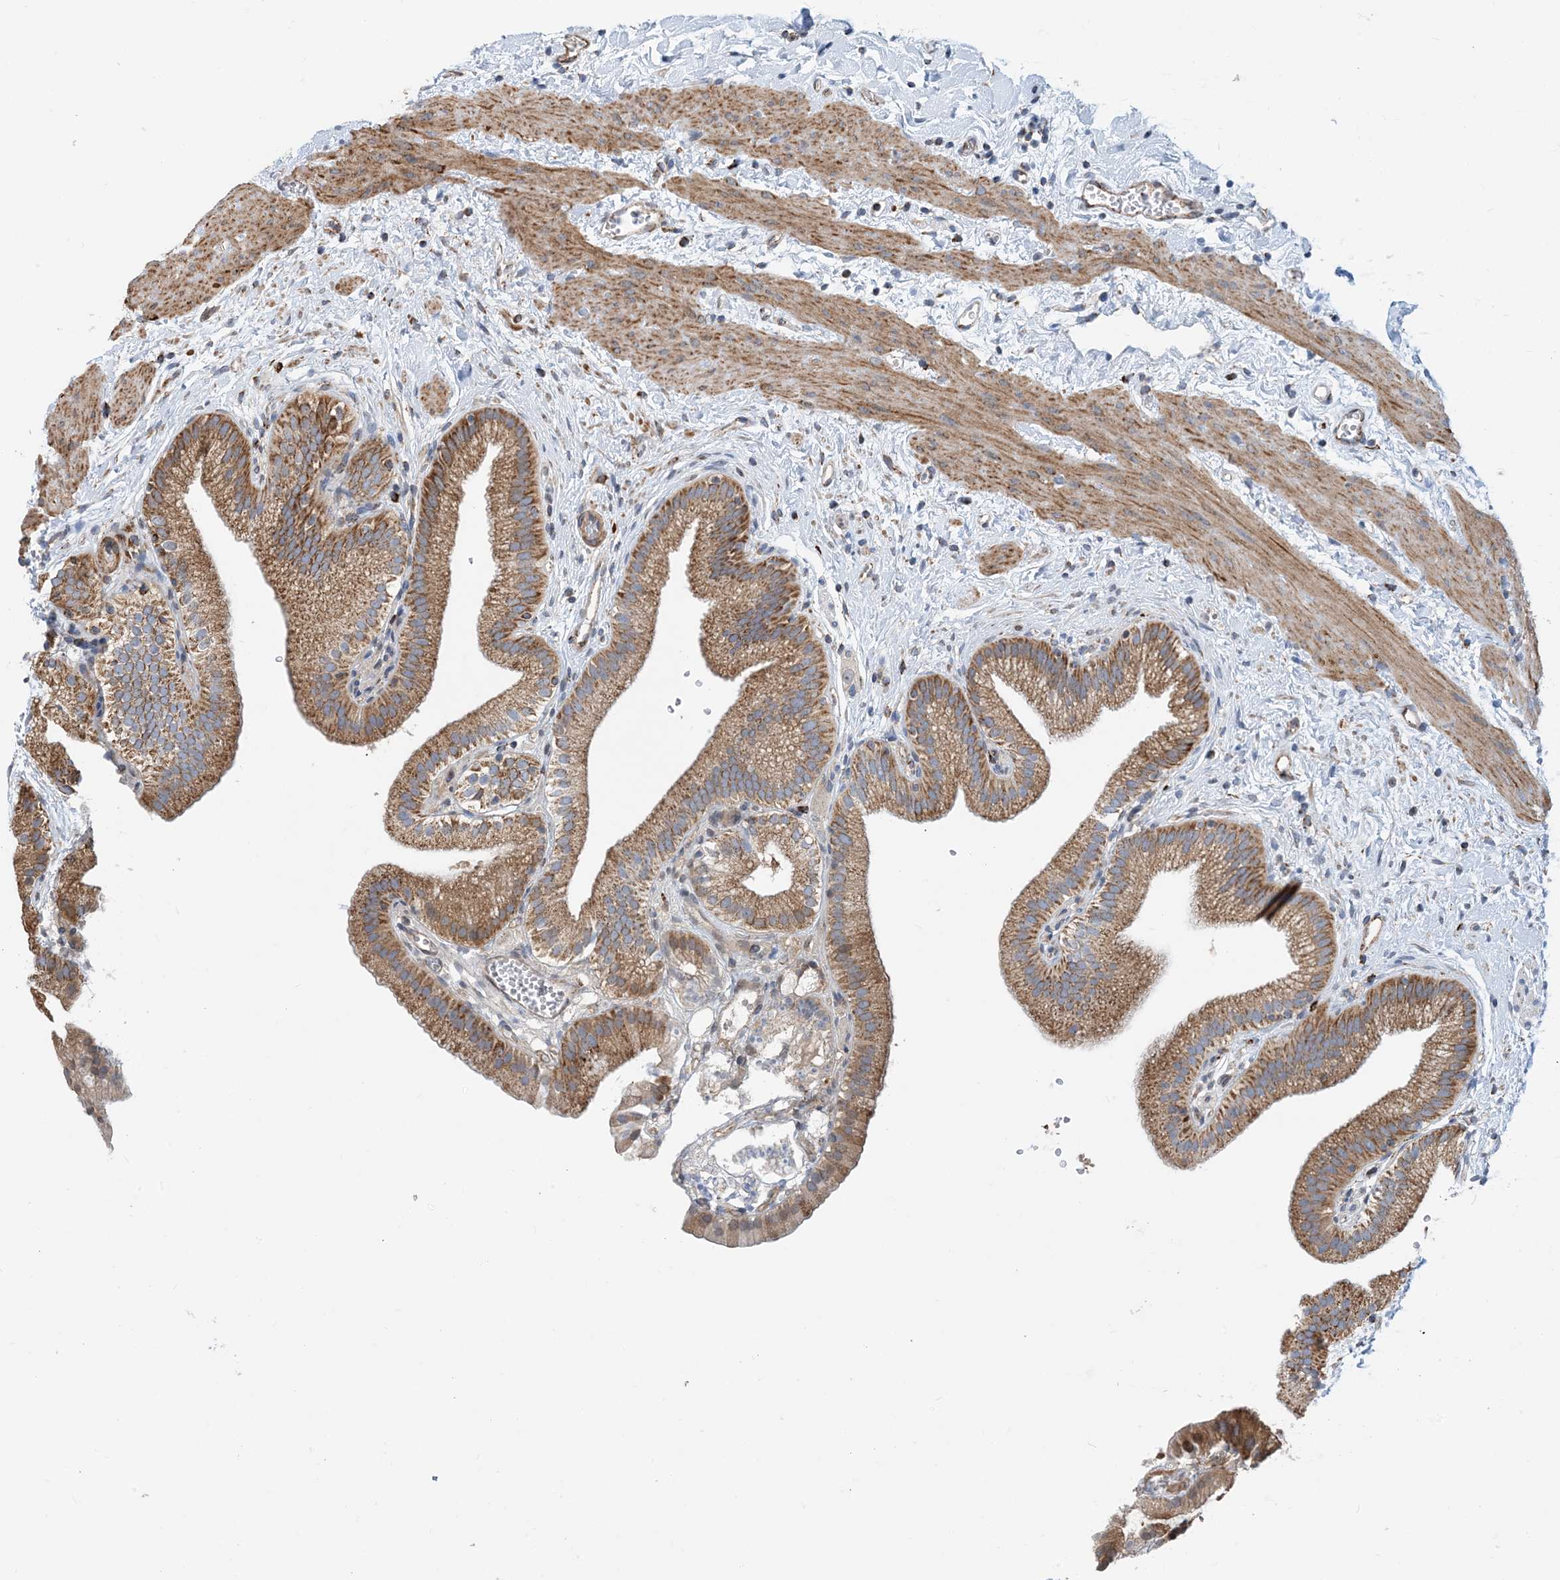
{"staining": {"intensity": "moderate", "quantity": ">75%", "location": "cytoplasmic/membranous"}, "tissue": "gallbladder", "cell_type": "Glandular cells", "image_type": "normal", "snomed": [{"axis": "morphology", "description": "Normal tissue, NOS"}, {"axis": "topography", "description": "Gallbladder"}], "caption": "DAB (3,3'-diaminobenzidine) immunohistochemical staining of normal human gallbladder reveals moderate cytoplasmic/membranous protein positivity in about >75% of glandular cells.", "gene": "PCDHGA1", "patient": {"sex": "male", "age": 55}}